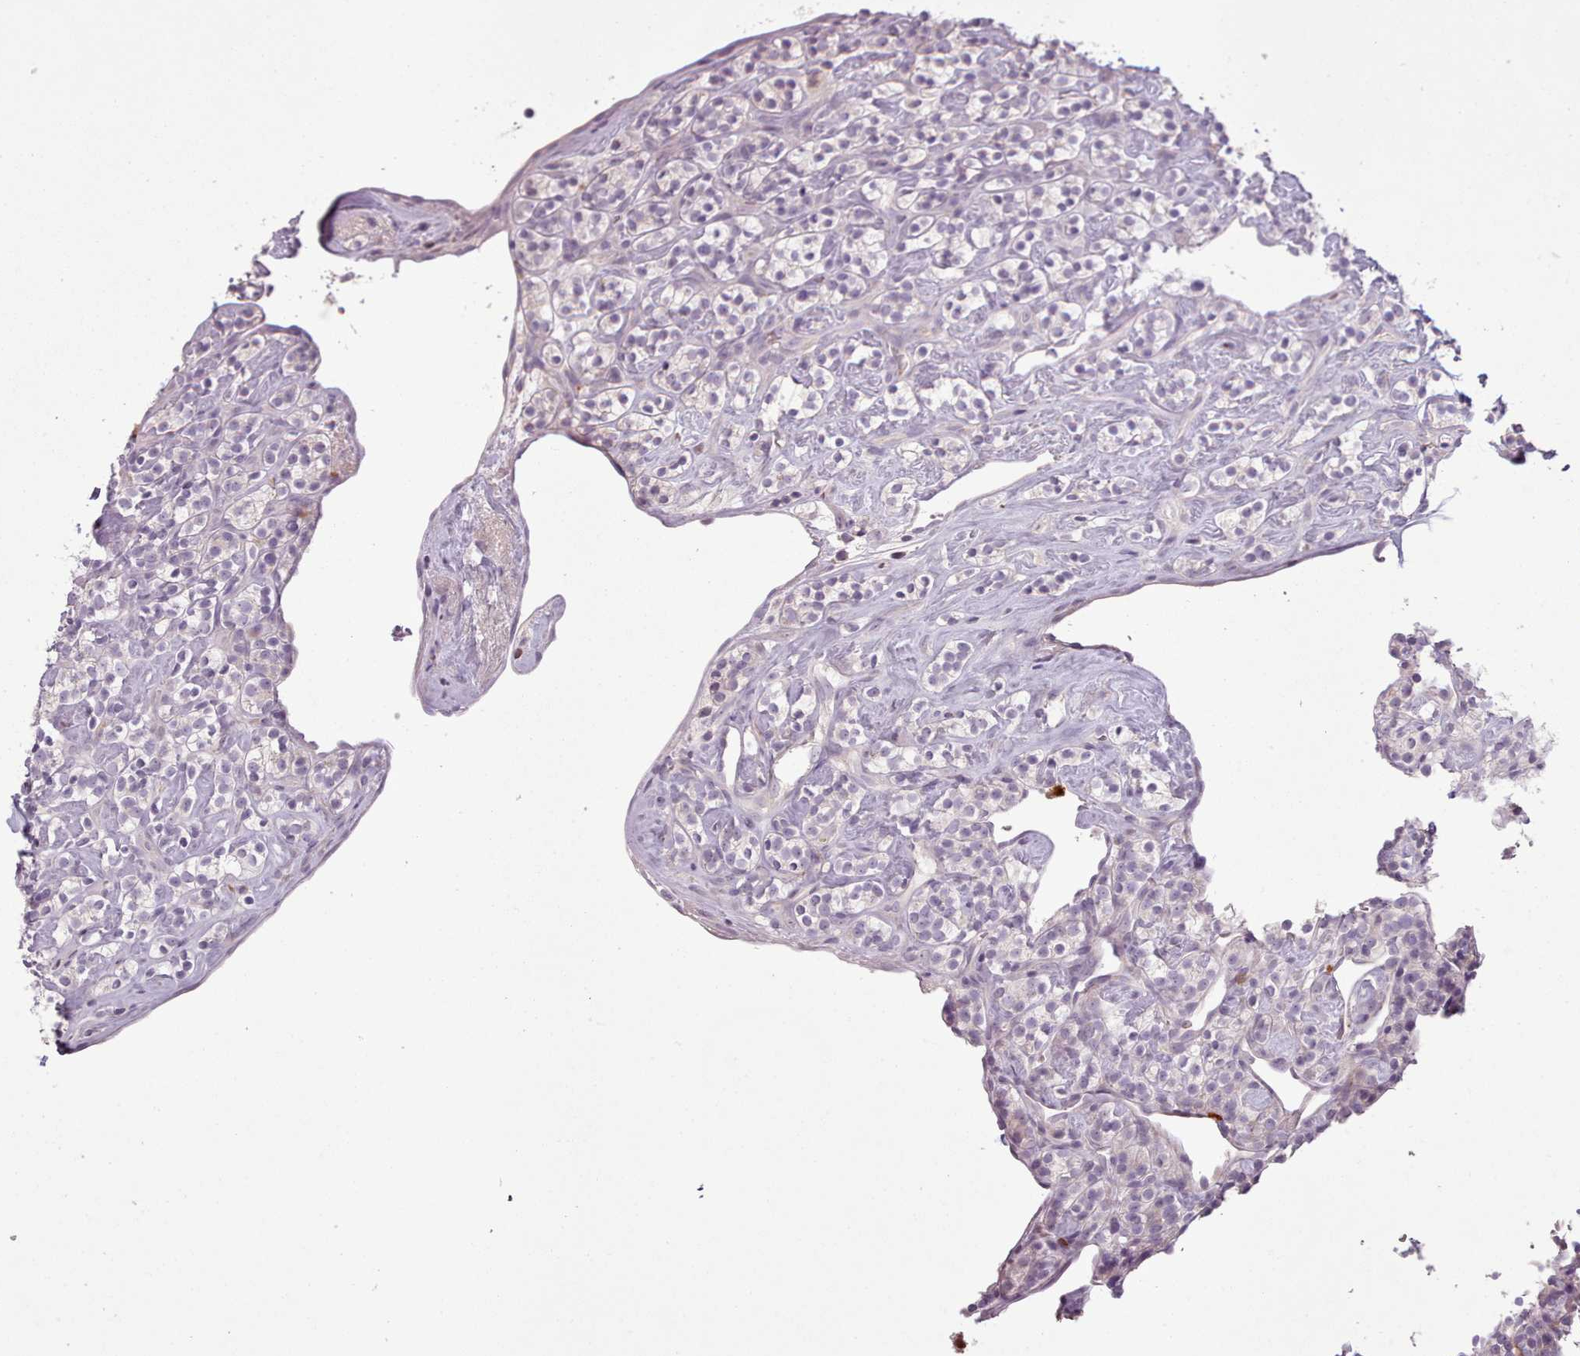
{"staining": {"intensity": "negative", "quantity": "none", "location": "none"}, "tissue": "renal cancer", "cell_type": "Tumor cells", "image_type": "cancer", "snomed": [{"axis": "morphology", "description": "Adenocarcinoma, NOS"}, {"axis": "topography", "description": "Kidney"}], "caption": "Immunohistochemistry (IHC) image of renal cancer stained for a protein (brown), which shows no expression in tumor cells.", "gene": "LAPTM5", "patient": {"sex": "male", "age": 77}}